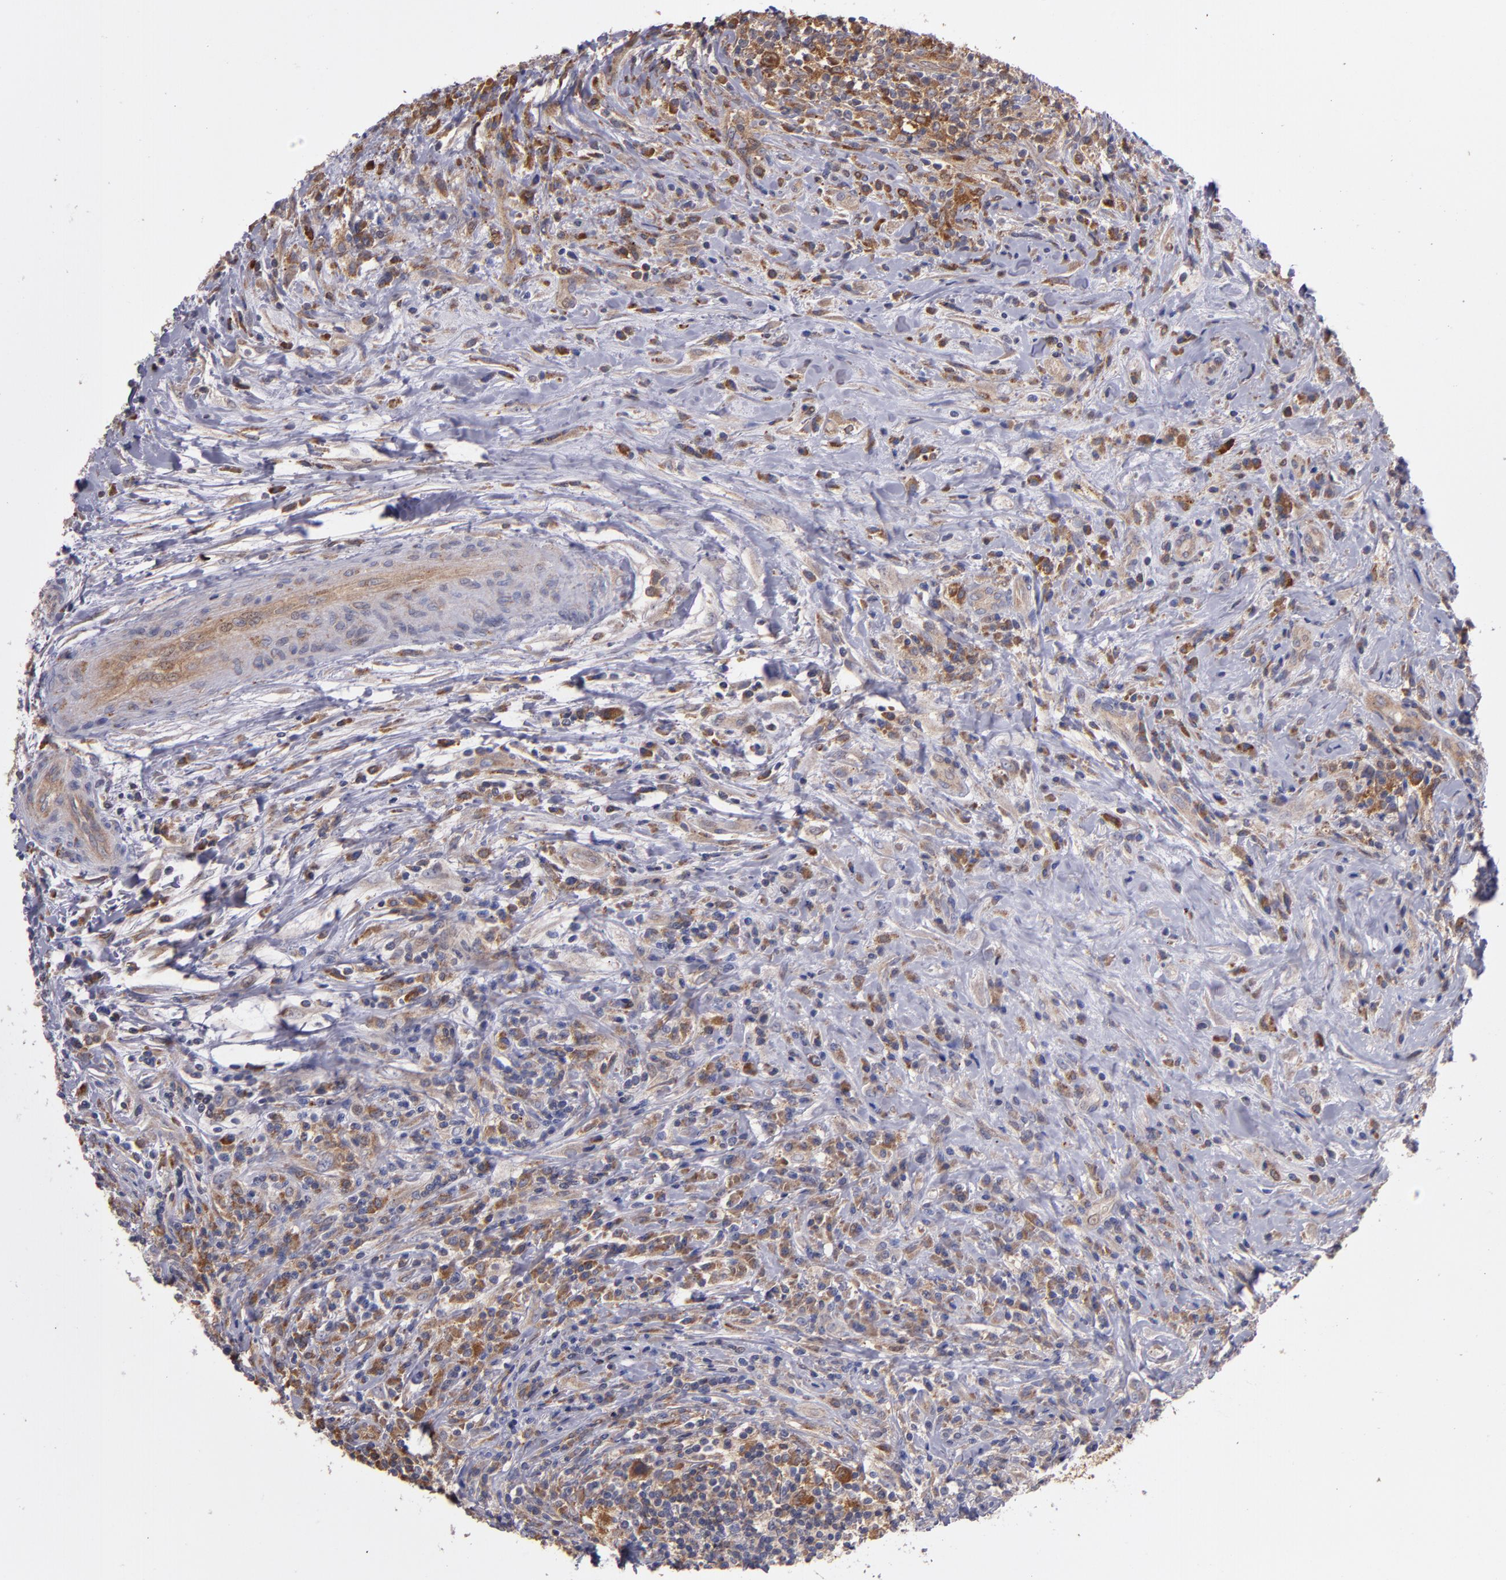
{"staining": {"intensity": "moderate", "quantity": "25%-75%", "location": "cytoplasmic/membranous"}, "tissue": "lymphoma", "cell_type": "Tumor cells", "image_type": "cancer", "snomed": [{"axis": "morphology", "description": "Hodgkin's disease, NOS"}, {"axis": "topography", "description": "Lymph node"}], "caption": "Immunohistochemistry (IHC) photomicrograph of neoplastic tissue: human Hodgkin's disease stained using immunohistochemistry shows medium levels of moderate protein expression localized specifically in the cytoplasmic/membranous of tumor cells, appearing as a cytoplasmic/membranous brown color.", "gene": "IFIH1", "patient": {"sex": "female", "age": 25}}